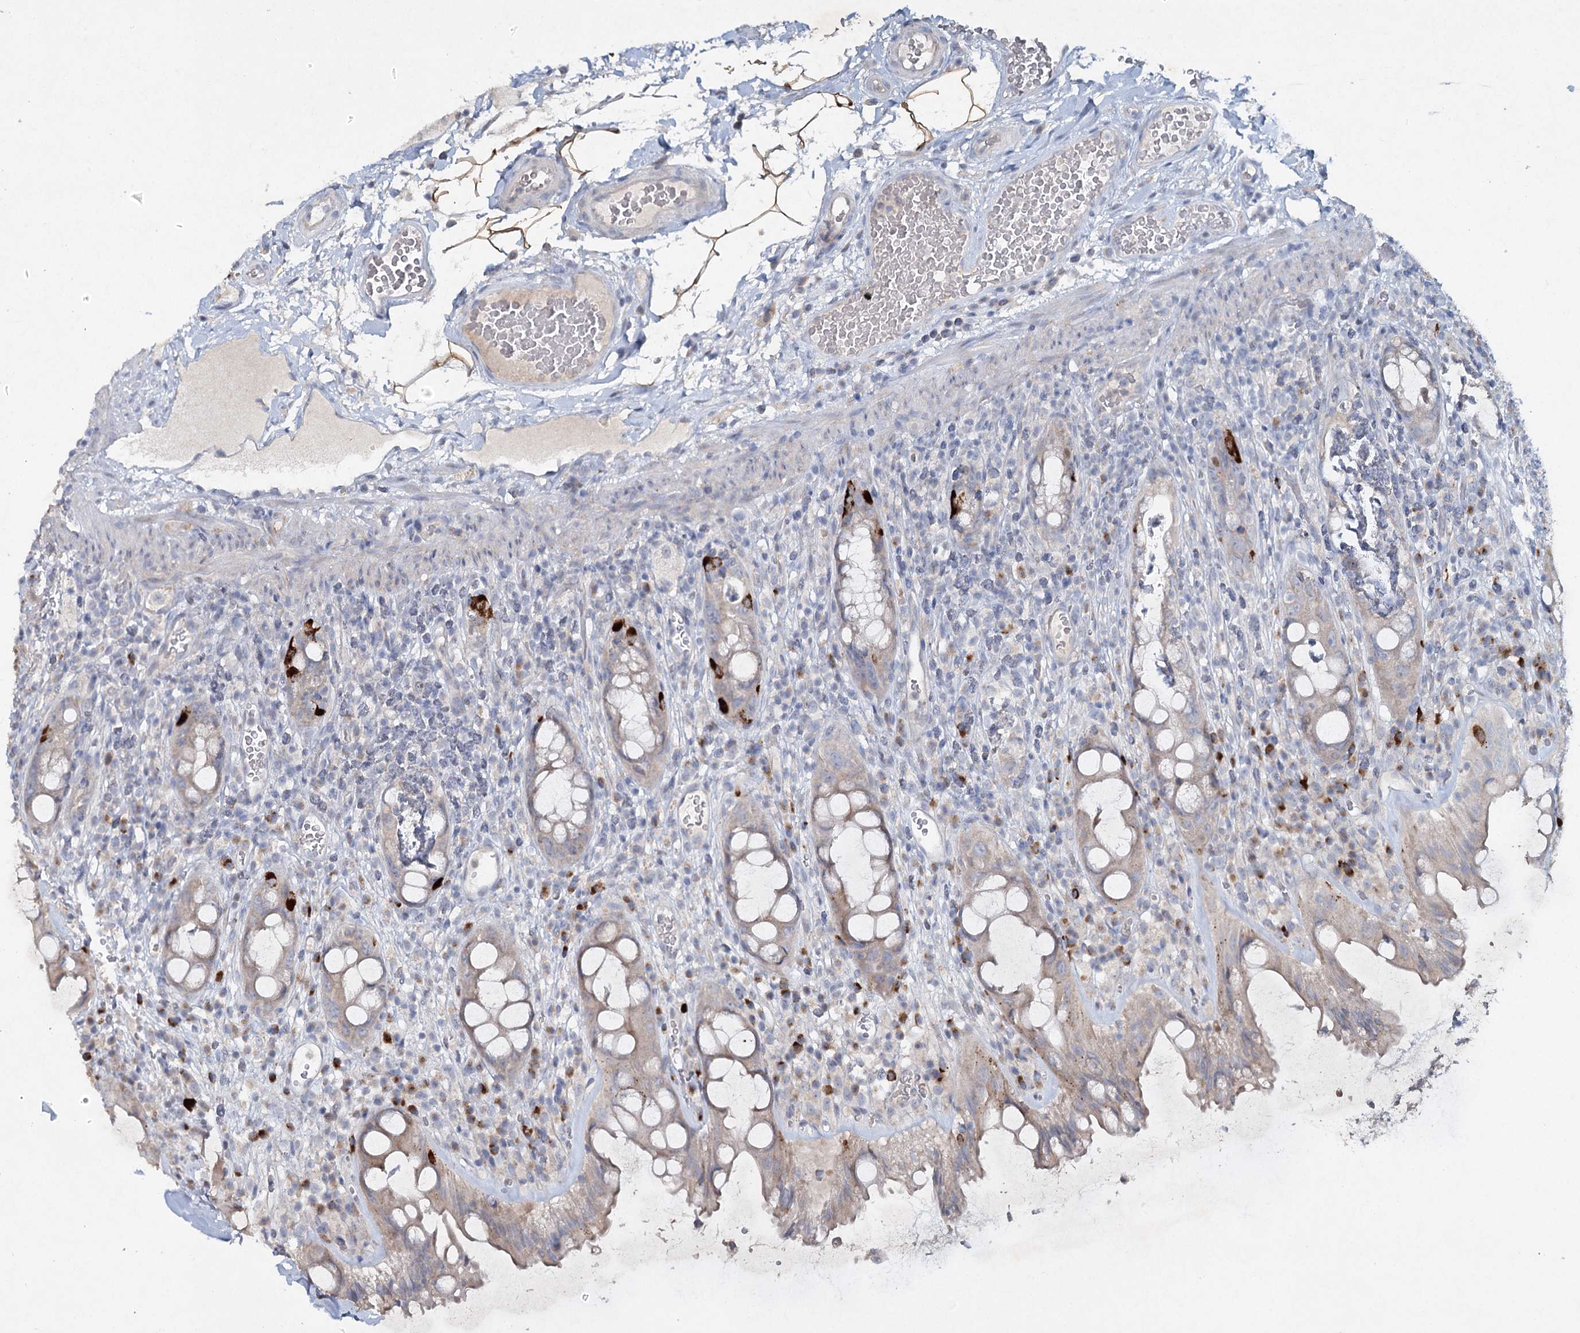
{"staining": {"intensity": "strong", "quantity": "<25%", "location": "cytoplasmic/membranous"}, "tissue": "rectum", "cell_type": "Glandular cells", "image_type": "normal", "snomed": [{"axis": "morphology", "description": "Normal tissue, NOS"}, {"axis": "topography", "description": "Rectum"}], "caption": "IHC histopathology image of unremarkable rectum stained for a protein (brown), which demonstrates medium levels of strong cytoplasmic/membranous positivity in approximately <25% of glandular cells.", "gene": "RFX6", "patient": {"sex": "female", "age": 57}}